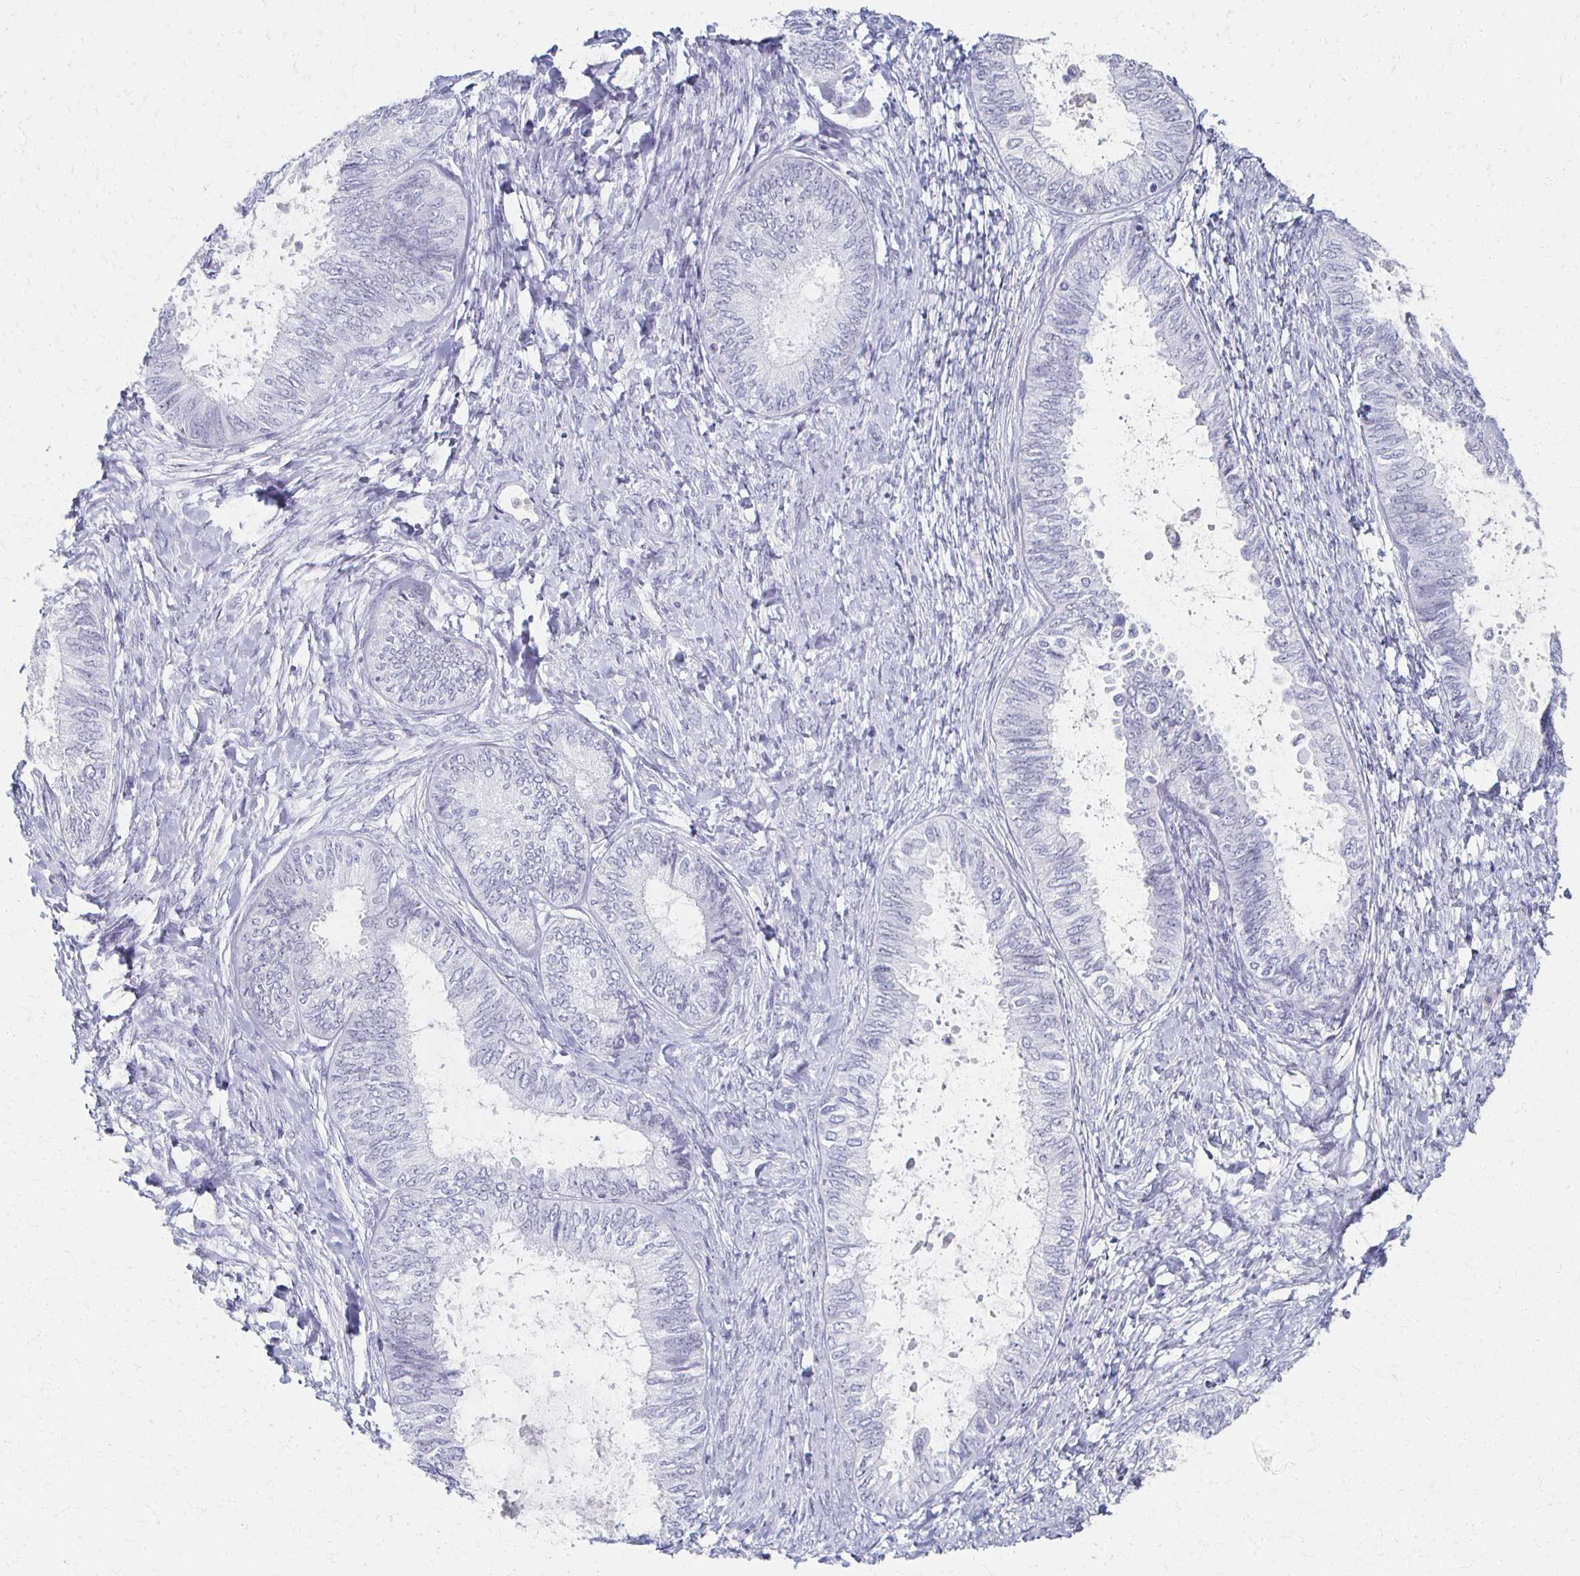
{"staining": {"intensity": "negative", "quantity": "none", "location": "none"}, "tissue": "ovarian cancer", "cell_type": "Tumor cells", "image_type": "cancer", "snomed": [{"axis": "morphology", "description": "Carcinoma, endometroid"}, {"axis": "topography", "description": "Ovary"}], "caption": "Tumor cells are negative for brown protein staining in ovarian endometroid carcinoma.", "gene": "CXCR2", "patient": {"sex": "female", "age": 70}}